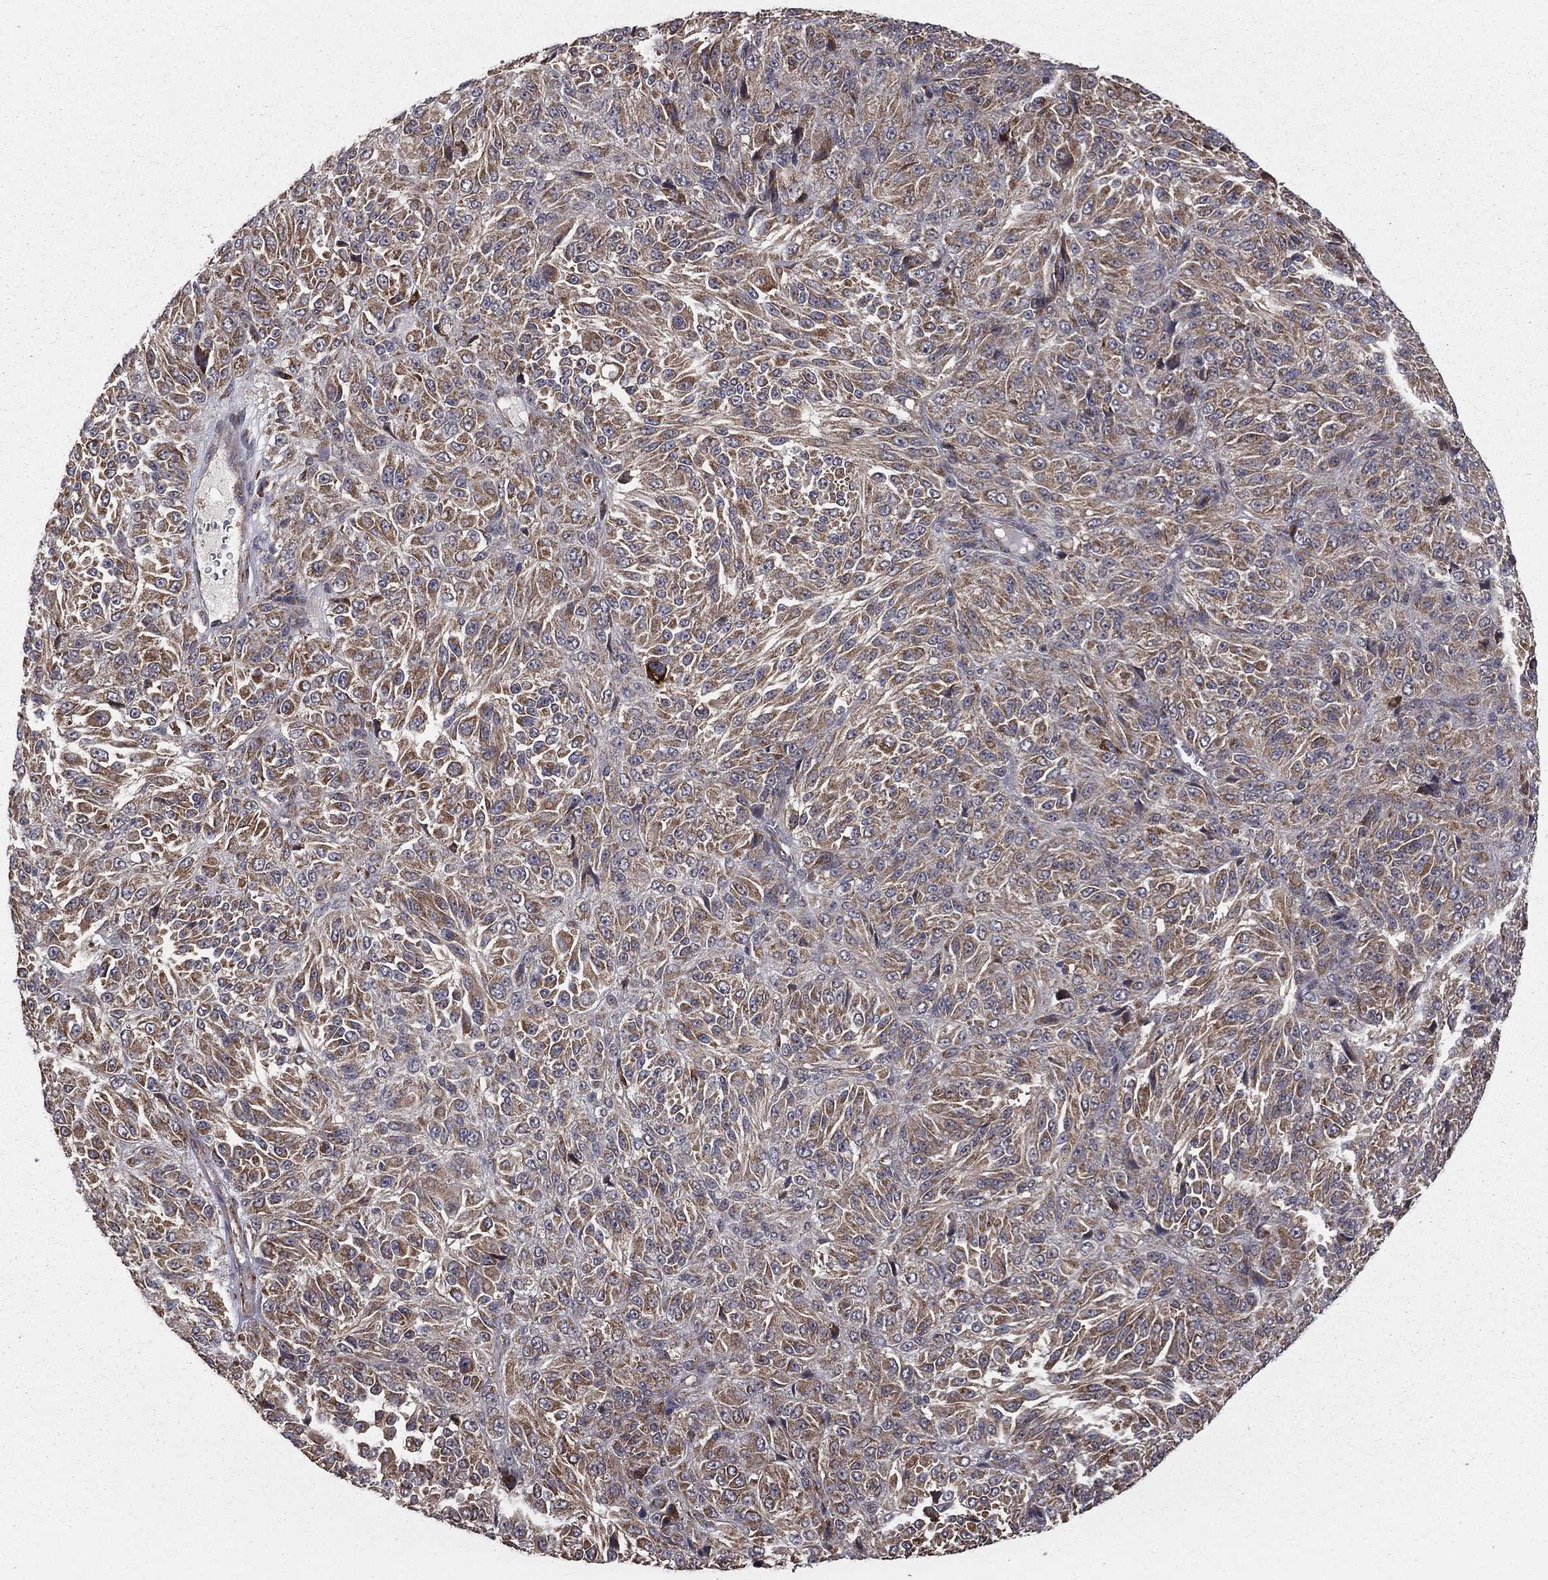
{"staining": {"intensity": "moderate", "quantity": ">75%", "location": "cytoplasmic/membranous"}, "tissue": "melanoma", "cell_type": "Tumor cells", "image_type": "cancer", "snomed": [{"axis": "morphology", "description": "Malignant melanoma, Metastatic site"}, {"axis": "topography", "description": "Brain"}], "caption": "Immunohistochemistry (DAB) staining of human melanoma exhibits moderate cytoplasmic/membranous protein expression in approximately >75% of tumor cells.", "gene": "OLFML1", "patient": {"sex": "female", "age": 56}}